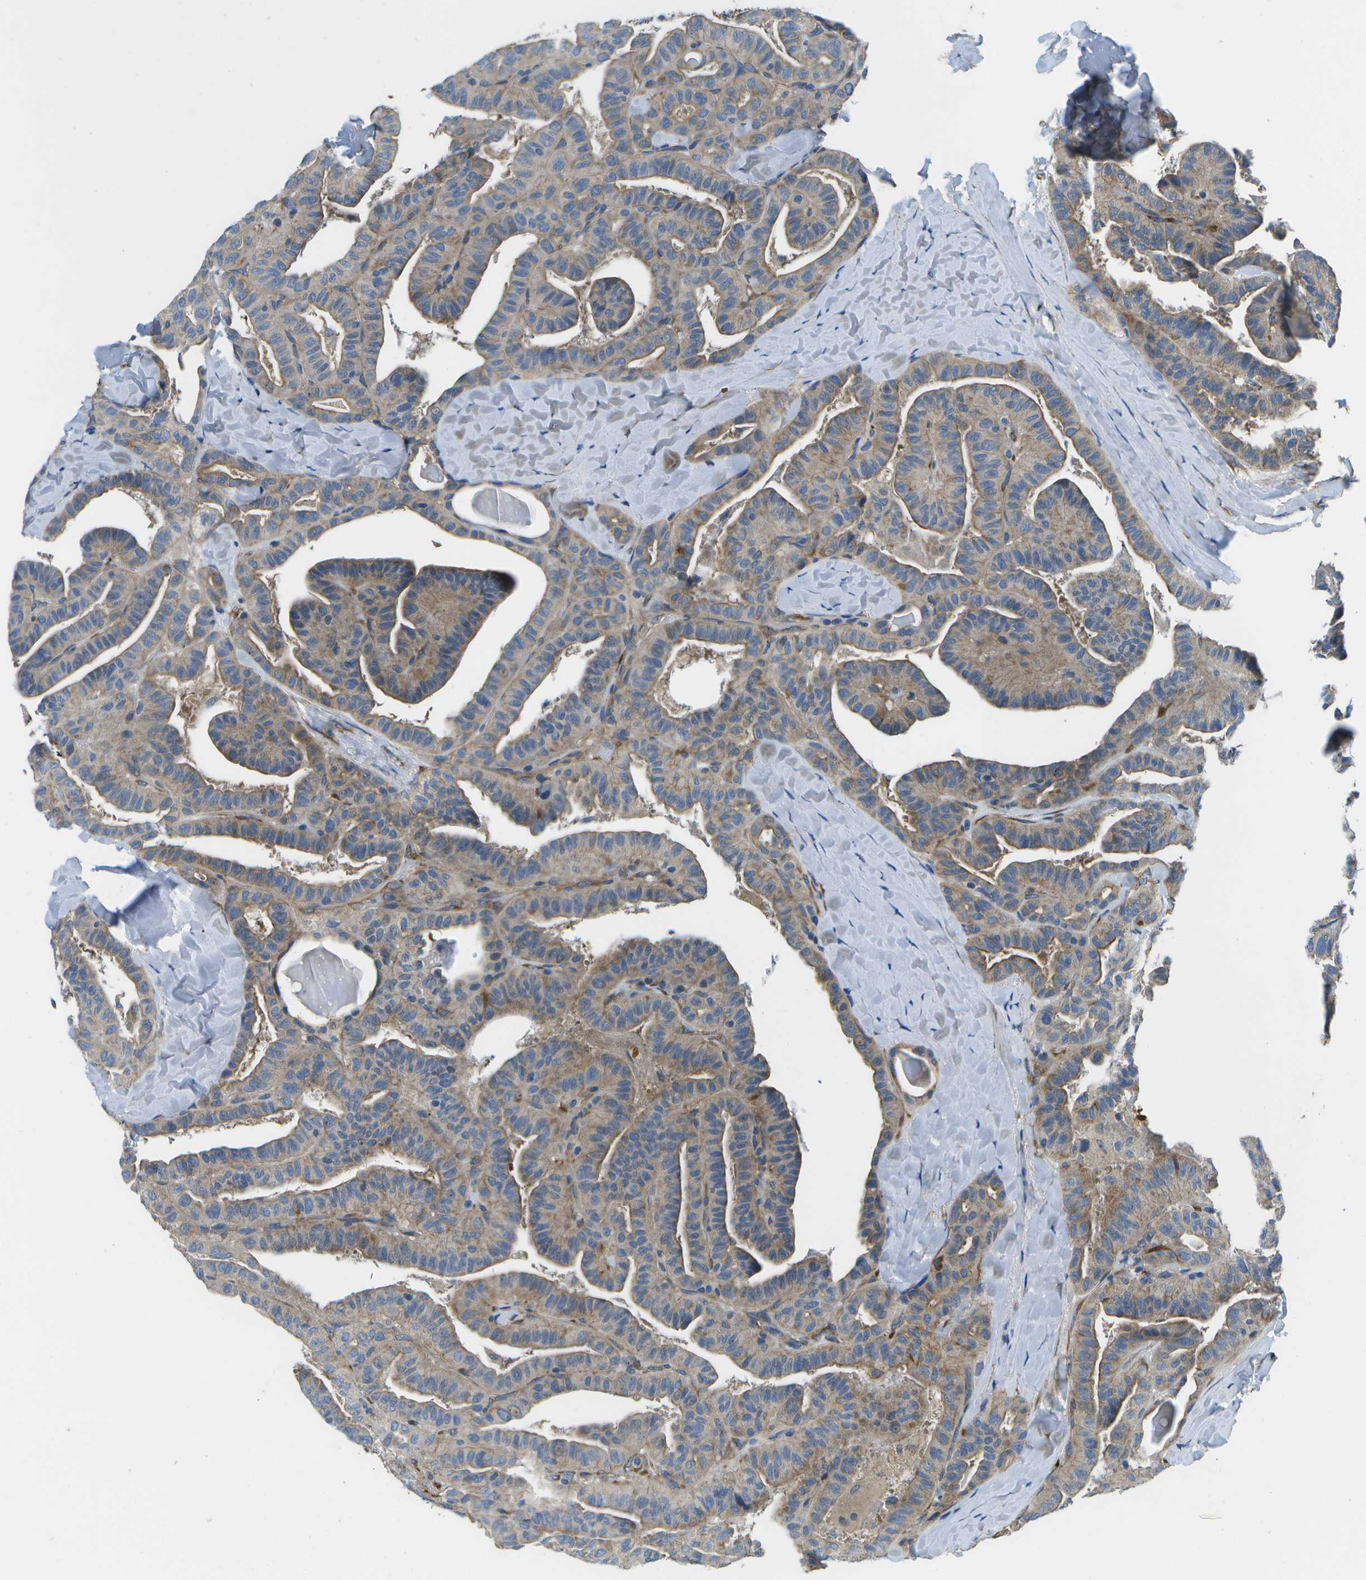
{"staining": {"intensity": "weak", "quantity": "<25%", "location": "cytoplasmic/membranous"}, "tissue": "thyroid cancer", "cell_type": "Tumor cells", "image_type": "cancer", "snomed": [{"axis": "morphology", "description": "Papillary adenocarcinoma, NOS"}, {"axis": "topography", "description": "Thyroid gland"}], "caption": "This is a photomicrograph of IHC staining of thyroid papillary adenocarcinoma, which shows no positivity in tumor cells.", "gene": "P3H1", "patient": {"sex": "male", "age": 77}}